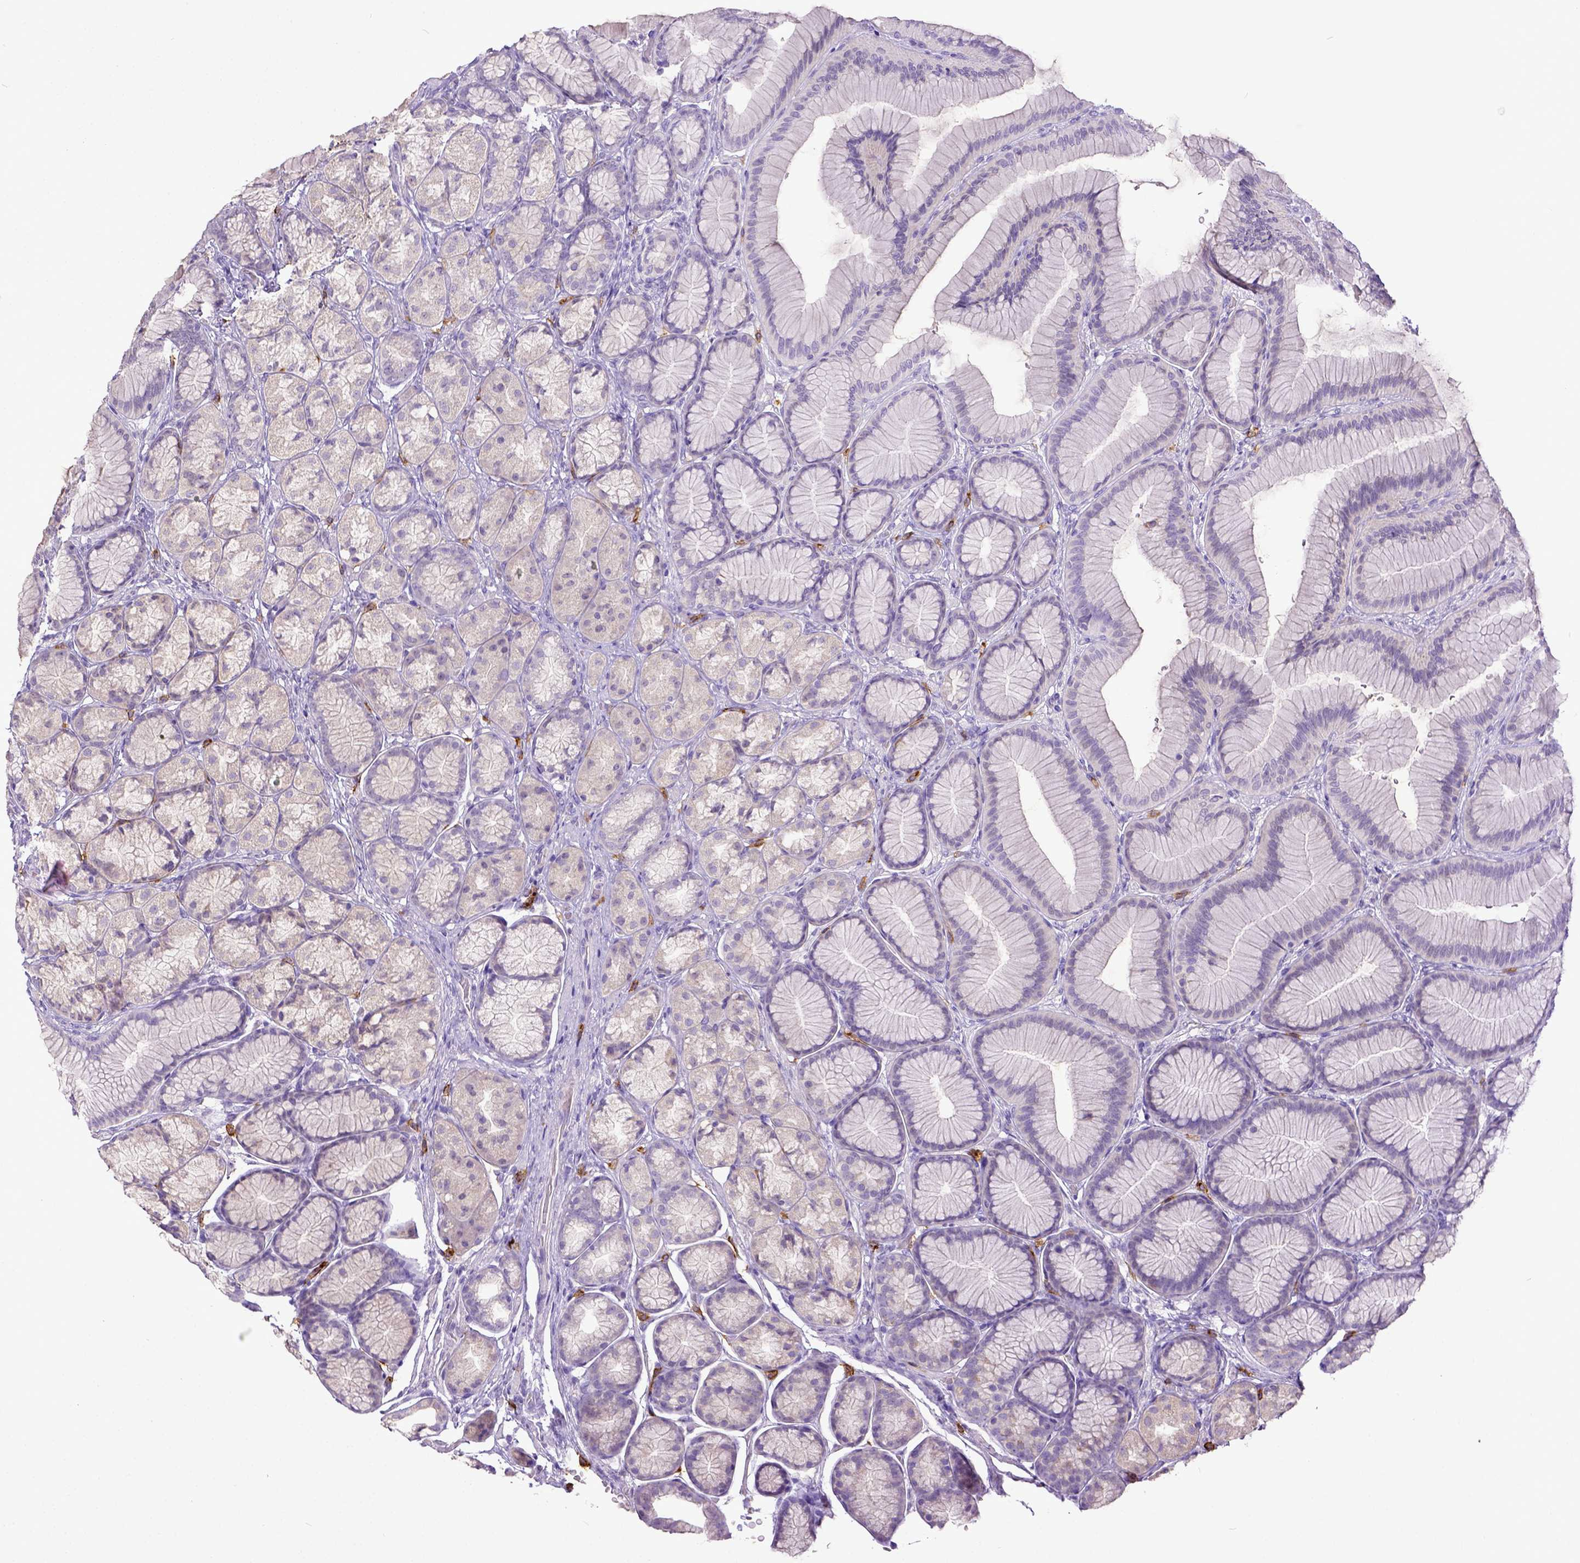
{"staining": {"intensity": "negative", "quantity": "none", "location": "none"}, "tissue": "stomach", "cell_type": "Glandular cells", "image_type": "normal", "snomed": [{"axis": "morphology", "description": "Normal tissue, NOS"}, {"axis": "morphology", "description": "Adenocarcinoma, NOS"}, {"axis": "morphology", "description": "Adenocarcinoma, High grade"}, {"axis": "topography", "description": "Stomach, upper"}, {"axis": "topography", "description": "Stomach"}], "caption": "Human stomach stained for a protein using immunohistochemistry (IHC) displays no staining in glandular cells.", "gene": "KIT", "patient": {"sex": "female", "age": 65}}